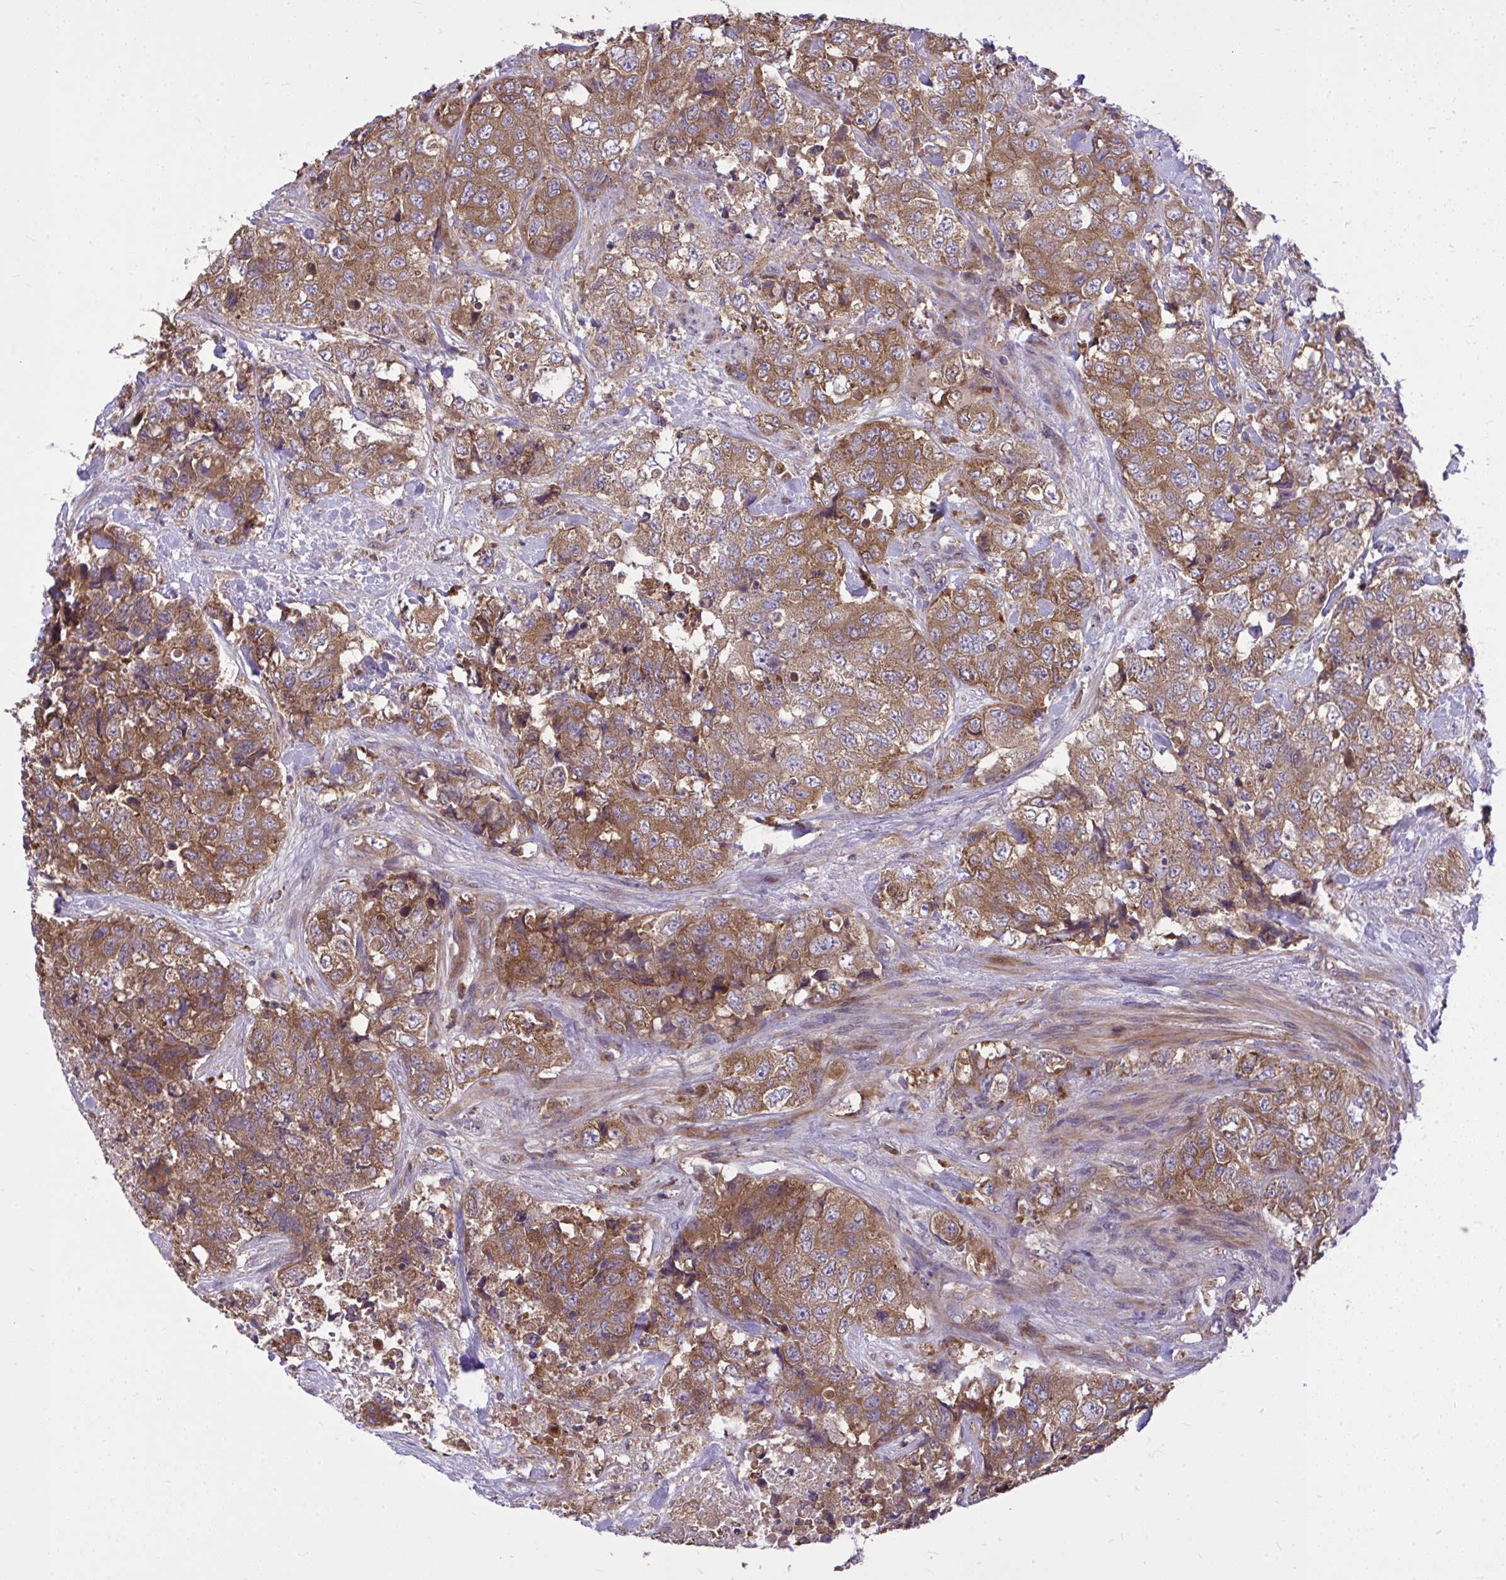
{"staining": {"intensity": "moderate", "quantity": ">75%", "location": "cytoplasmic/membranous"}, "tissue": "urothelial cancer", "cell_type": "Tumor cells", "image_type": "cancer", "snomed": [{"axis": "morphology", "description": "Urothelial carcinoma, High grade"}, {"axis": "topography", "description": "Urinary bladder"}], "caption": "Immunohistochemistry (IHC) histopathology image of neoplastic tissue: human urothelial carcinoma (high-grade) stained using immunohistochemistry reveals medium levels of moderate protein expression localized specifically in the cytoplasmic/membranous of tumor cells, appearing as a cytoplasmic/membranous brown color.", "gene": "PAIP2", "patient": {"sex": "female", "age": 78}}